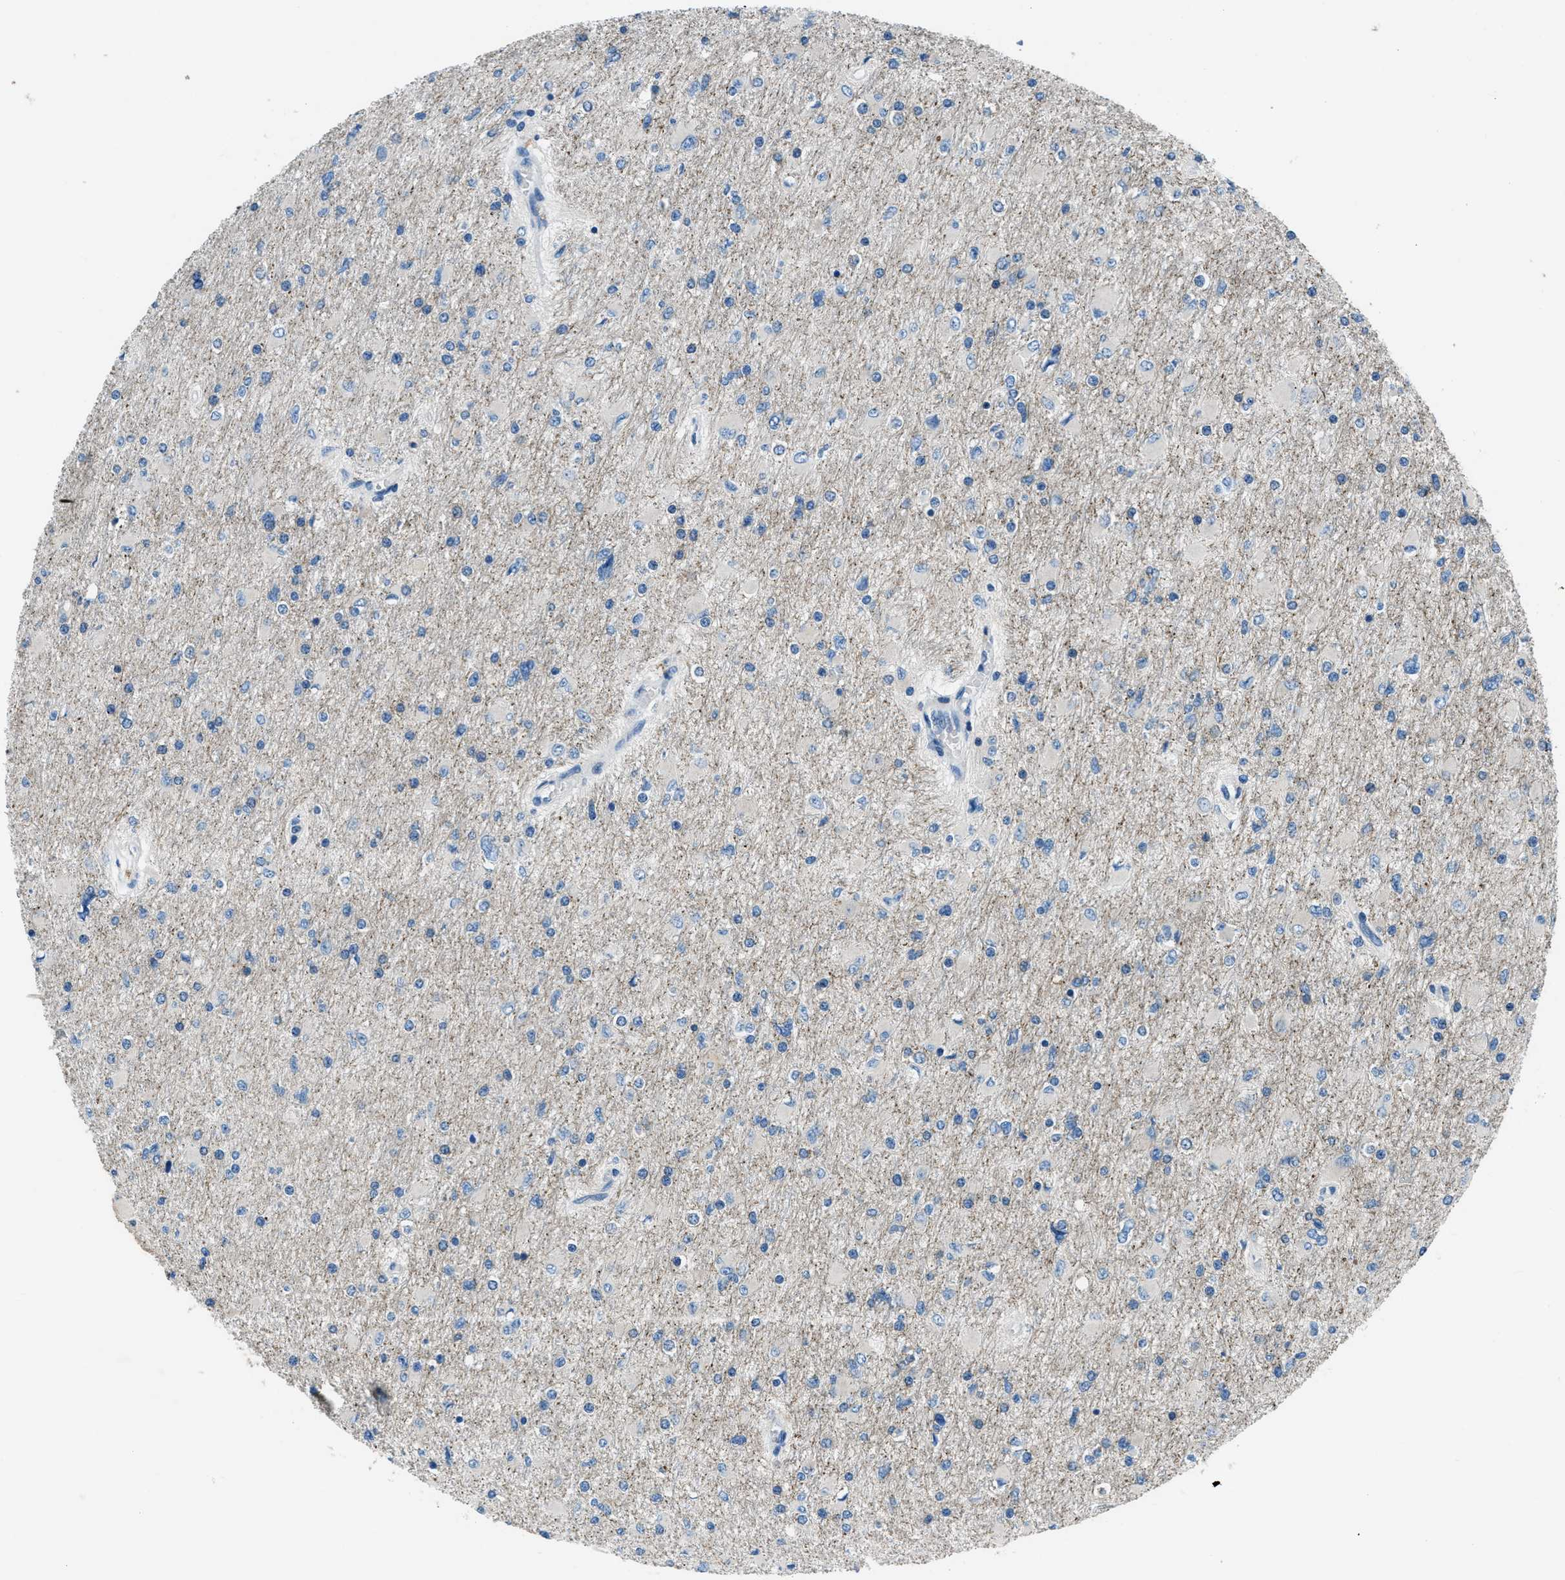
{"staining": {"intensity": "negative", "quantity": "none", "location": "none"}, "tissue": "glioma", "cell_type": "Tumor cells", "image_type": "cancer", "snomed": [{"axis": "morphology", "description": "Glioma, malignant, High grade"}, {"axis": "topography", "description": "Cerebral cortex"}], "caption": "Immunohistochemistry (IHC) photomicrograph of malignant glioma (high-grade) stained for a protein (brown), which displays no expression in tumor cells.", "gene": "ARFGAP2", "patient": {"sex": "female", "age": 36}}